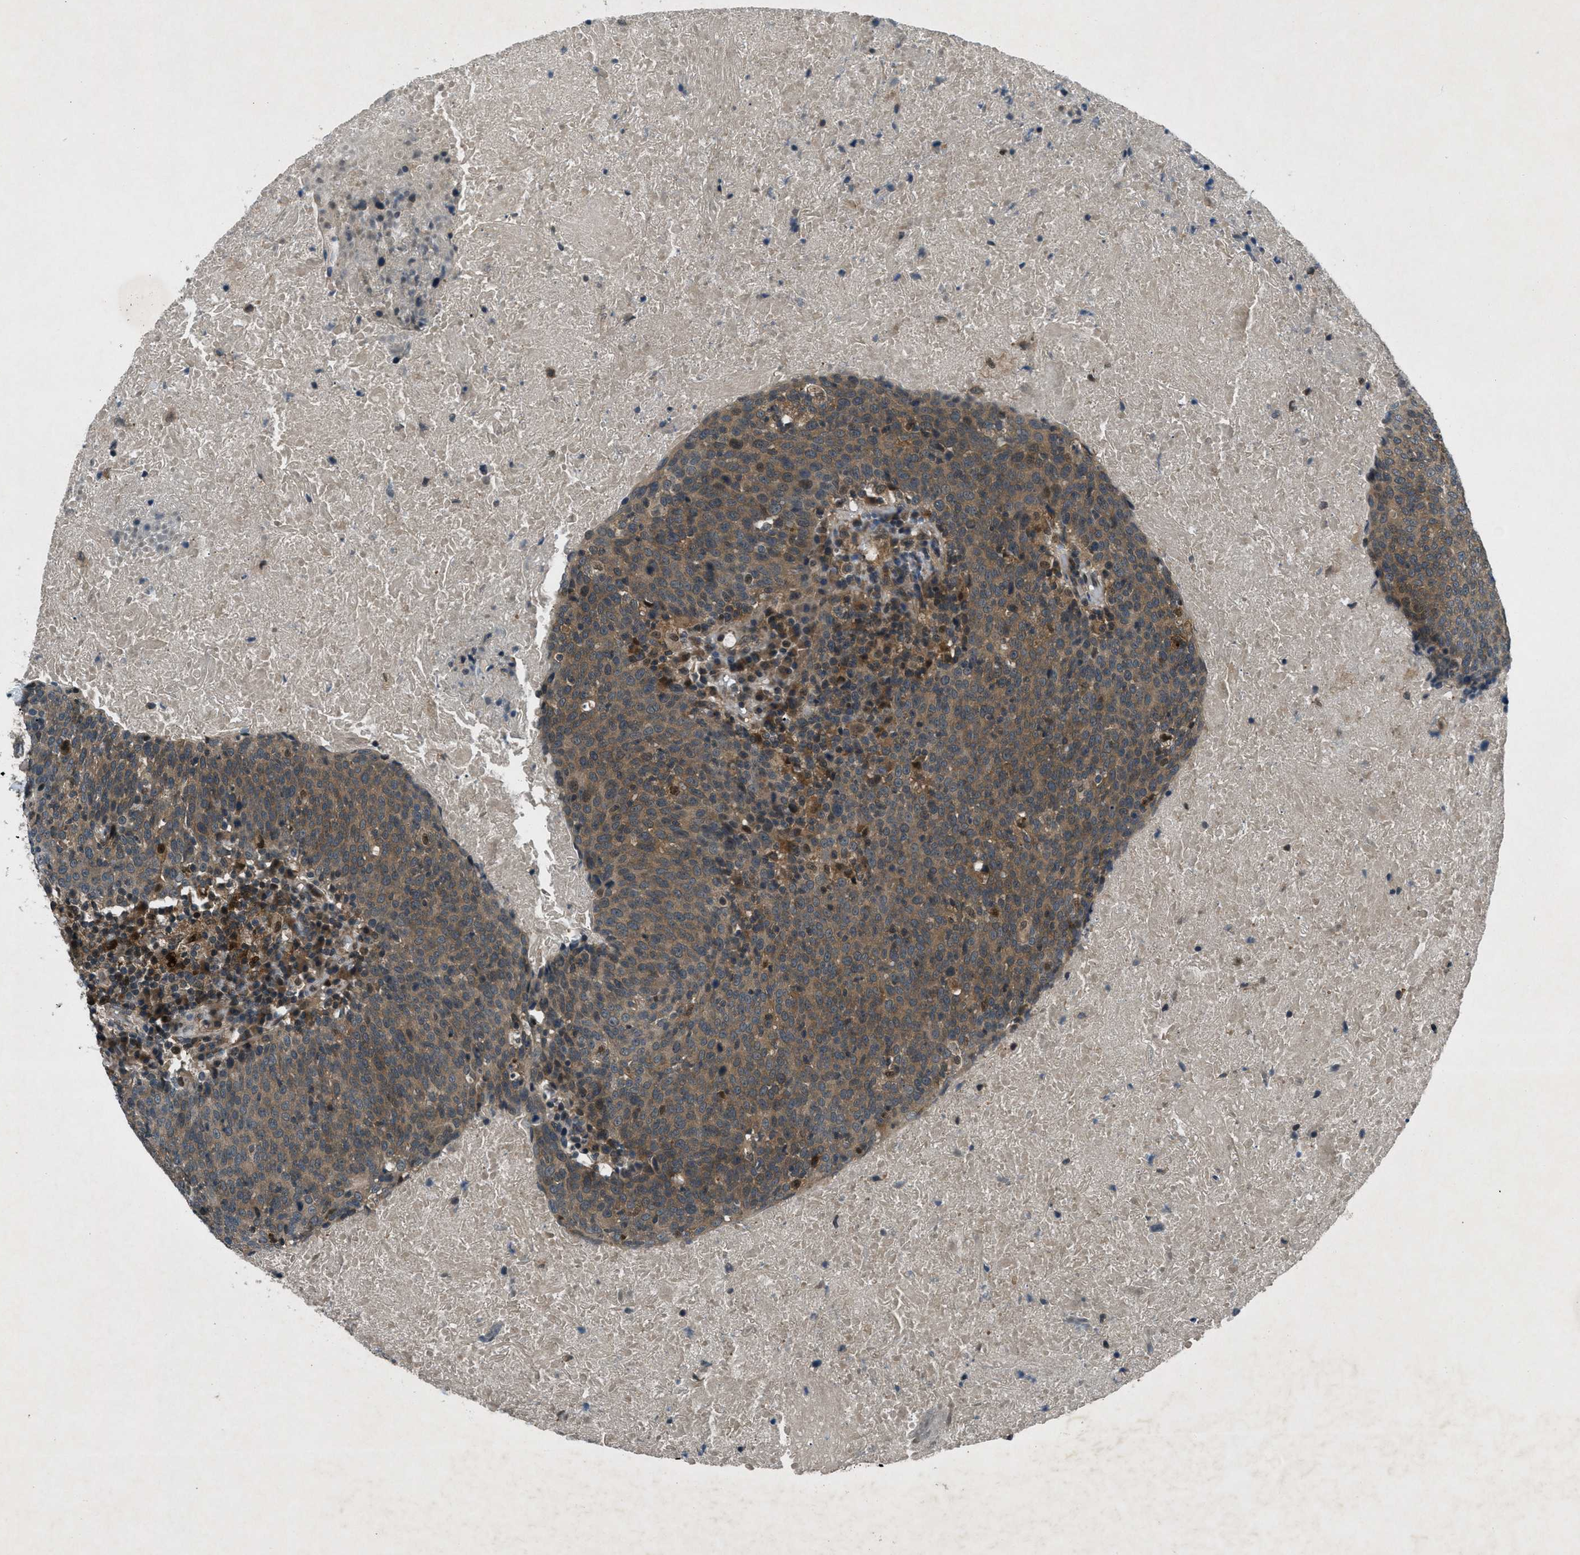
{"staining": {"intensity": "moderate", "quantity": ">75%", "location": "cytoplasmic/membranous"}, "tissue": "head and neck cancer", "cell_type": "Tumor cells", "image_type": "cancer", "snomed": [{"axis": "morphology", "description": "Squamous cell carcinoma, NOS"}, {"axis": "morphology", "description": "Squamous cell carcinoma, metastatic, NOS"}, {"axis": "topography", "description": "Lymph node"}, {"axis": "topography", "description": "Head-Neck"}], "caption": "Immunohistochemical staining of human head and neck cancer reveals medium levels of moderate cytoplasmic/membranous positivity in approximately >75% of tumor cells.", "gene": "EPSTI1", "patient": {"sex": "male", "age": 62}}